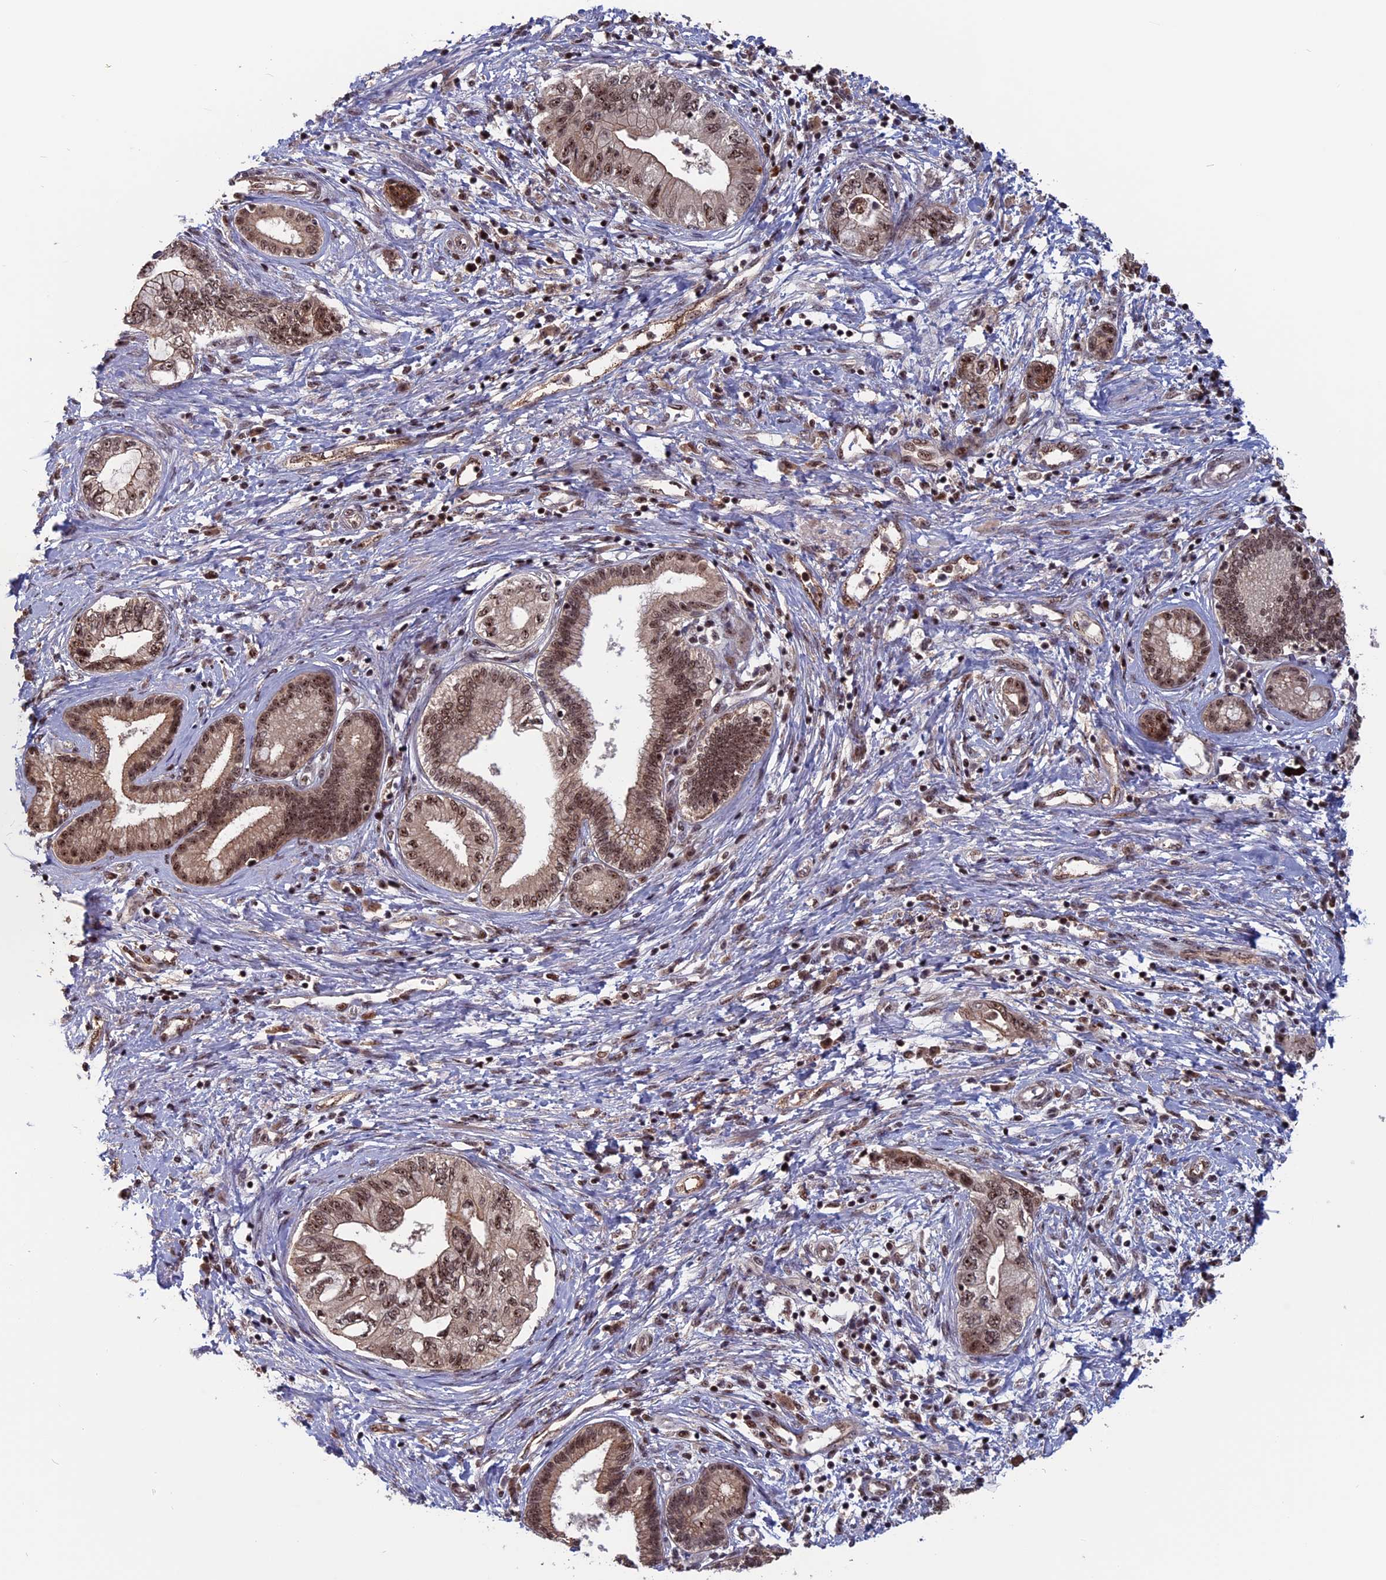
{"staining": {"intensity": "moderate", "quantity": ">75%", "location": "nuclear"}, "tissue": "pancreatic cancer", "cell_type": "Tumor cells", "image_type": "cancer", "snomed": [{"axis": "morphology", "description": "Adenocarcinoma, NOS"}, {"axis": "topography", "description": "Pancreas"}], "caption": "IHC of human pancreatic cancer reveals medium levels of moderate nuclear positivity in about >75% of tumor cells.", "gene": "CACTIN", "patient": {"sex": "female", "age": 73}}